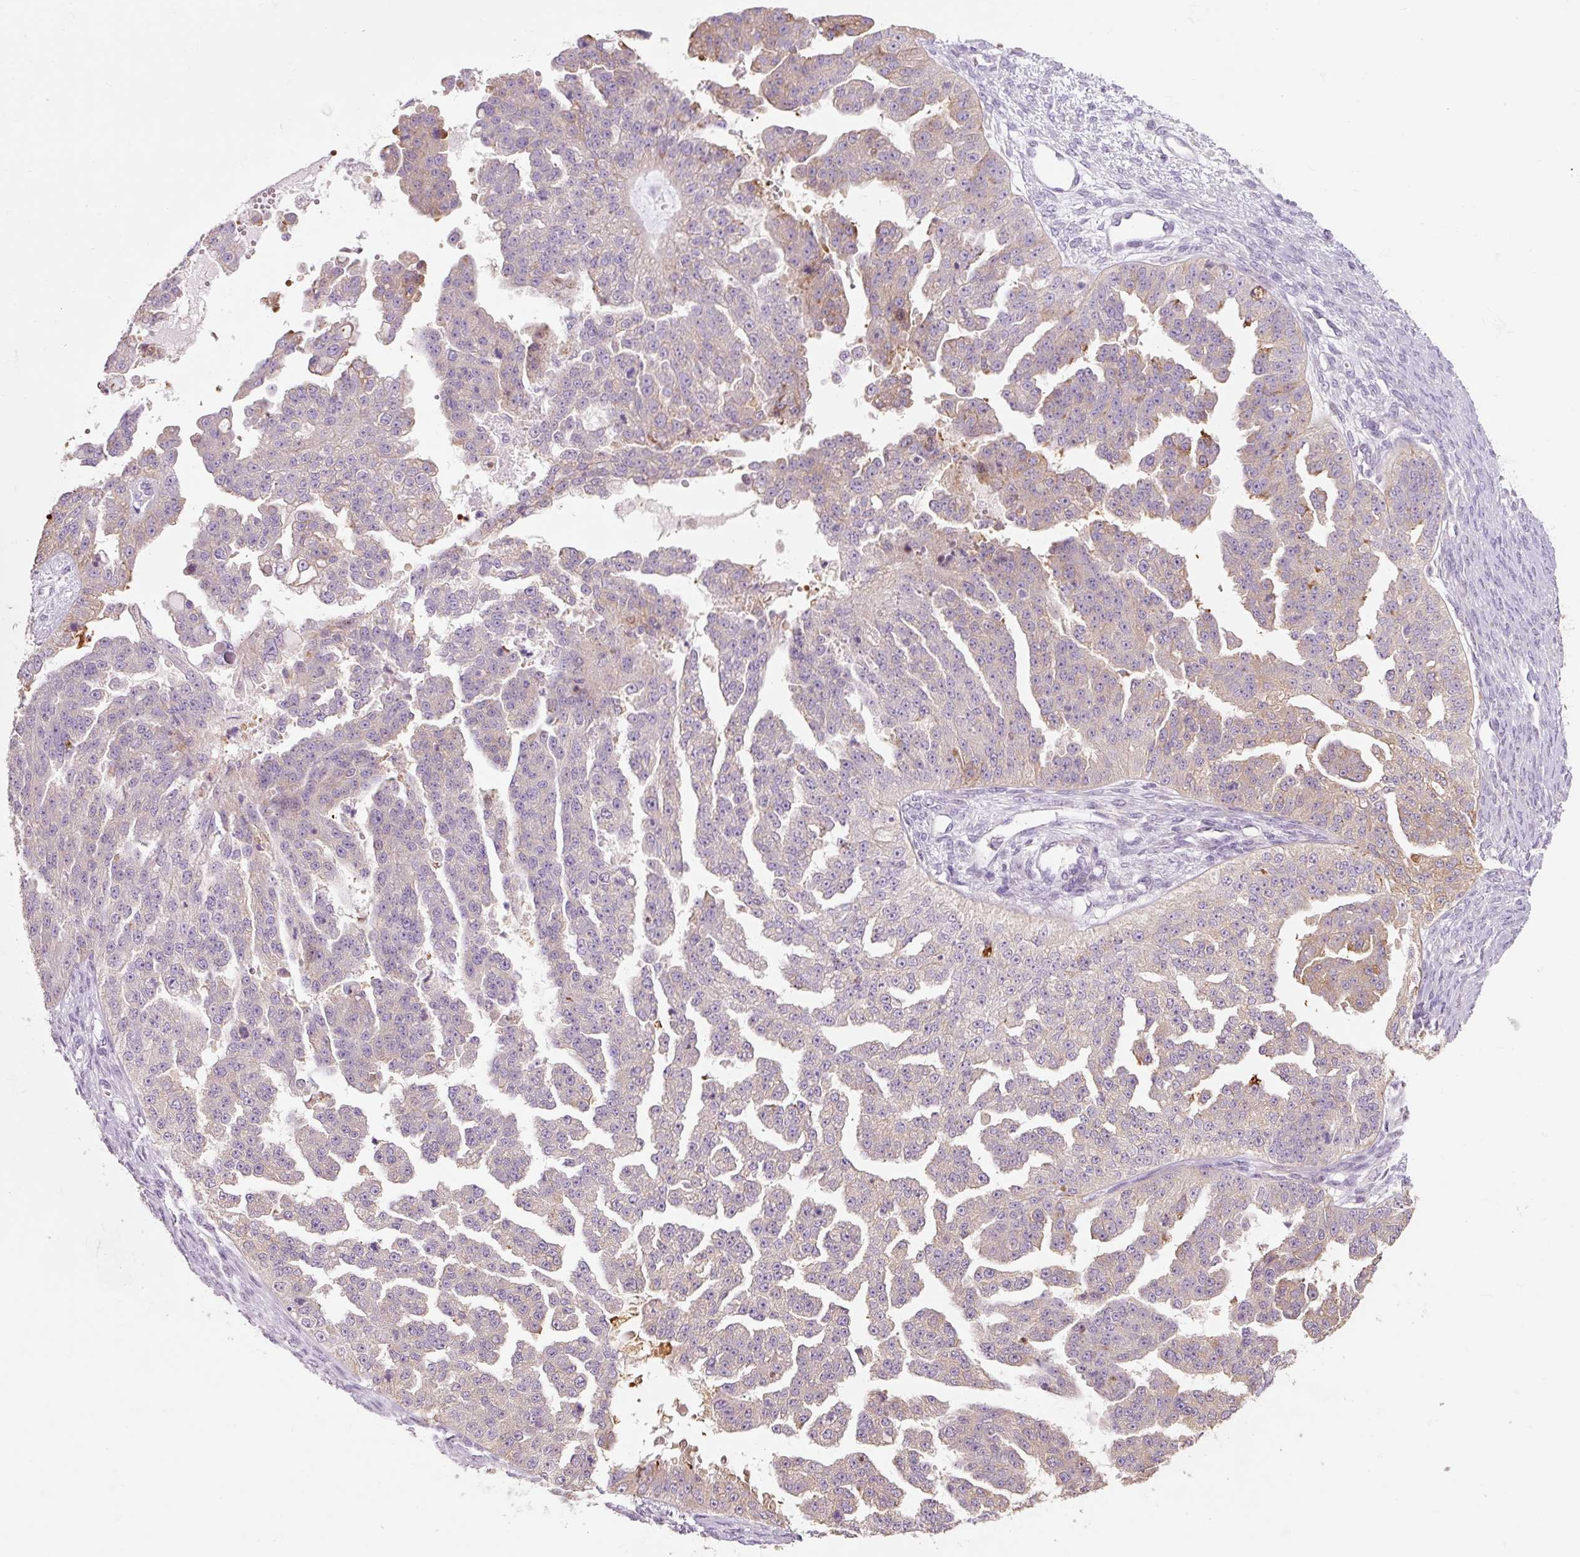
{"staining": {"intensity": "weak", "quantity": "<25%", "location": "cytoplasmic/membranous"}, "tissue": "ovarian cancer", "cell_type": "Tumor cells", "image_type": "cancer", "snomed": [{"axis": "morphology", "description": "Cystadenocarcinoma, serous, NOS"}, {"axis": "topography", "description": "Ovary"}], "caption": "IHC image of serous cystadenocarcinoma (ovarian) stained for a protein (brown), which exhibits no expression in tumor cells. (DAB (3,3'-diaminobenzidine) immunohistochemistry with hematoxylin counter stain).", "gene": "HAX1", "patient": {"sex": "female", "age": 58}}